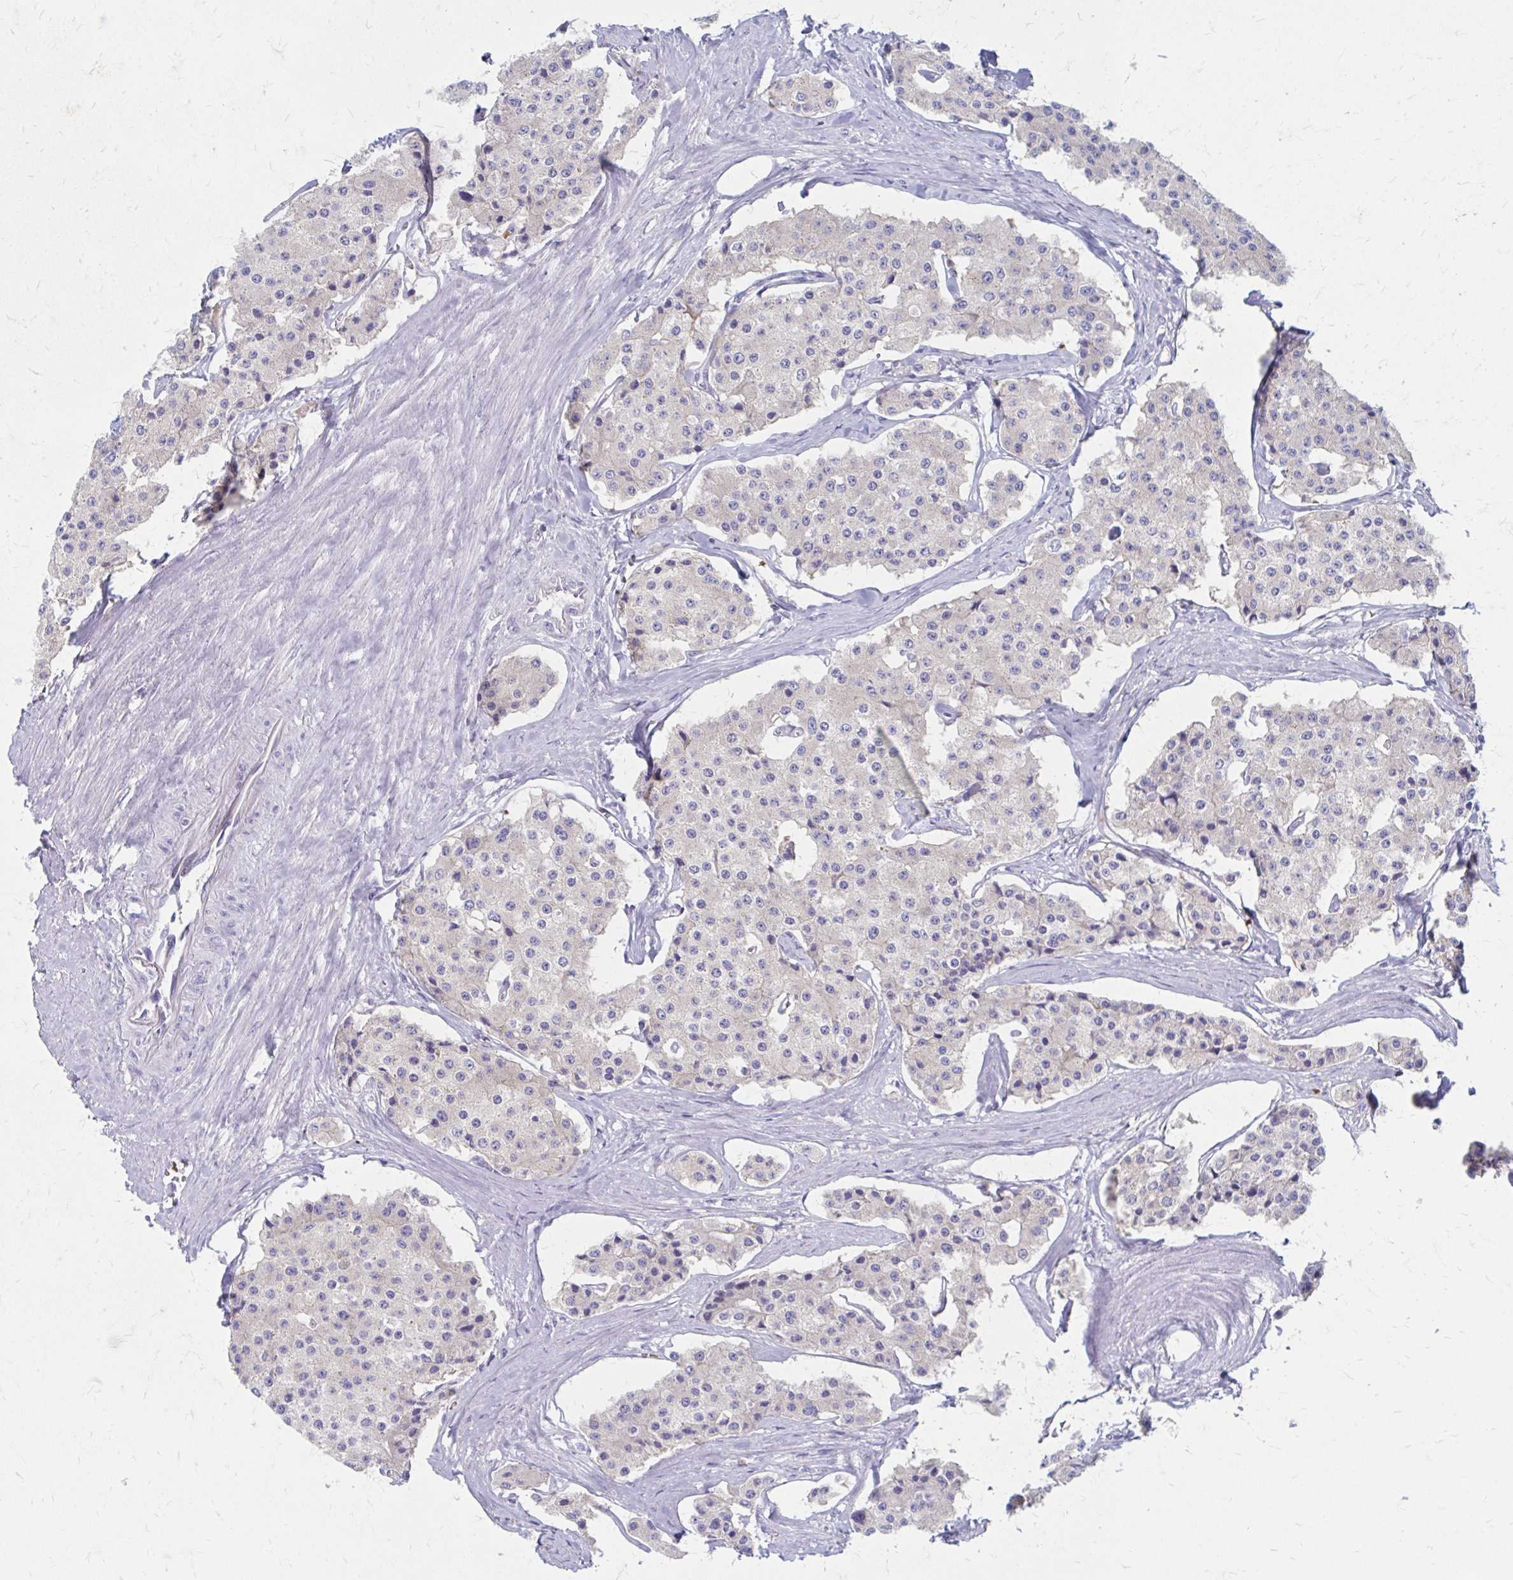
{"staining": {"intensity": "negative", "quantity": "none", "location": "none"}, "tissue": "carcinoid", "cell_type": "Tumor cells", "image_type": "cancer", "snomed": [{"axis": "morphology", "description": "Carcinoid, malignant, NOS"}, {"axis": "topography", "description": "Small intestine"}], "caption": "Protein analysis of malignant carcinoid exhibits no significant expression in tumor cells. (Stains: DAB (3,3'-diaminobenzidine) immunohistochemistry with hematoxylin counter stain, Microscopy: brightfield microscopy at high magnification).", "gene": "RPL27A", "patient": {"sex": "female", "age": 65}}